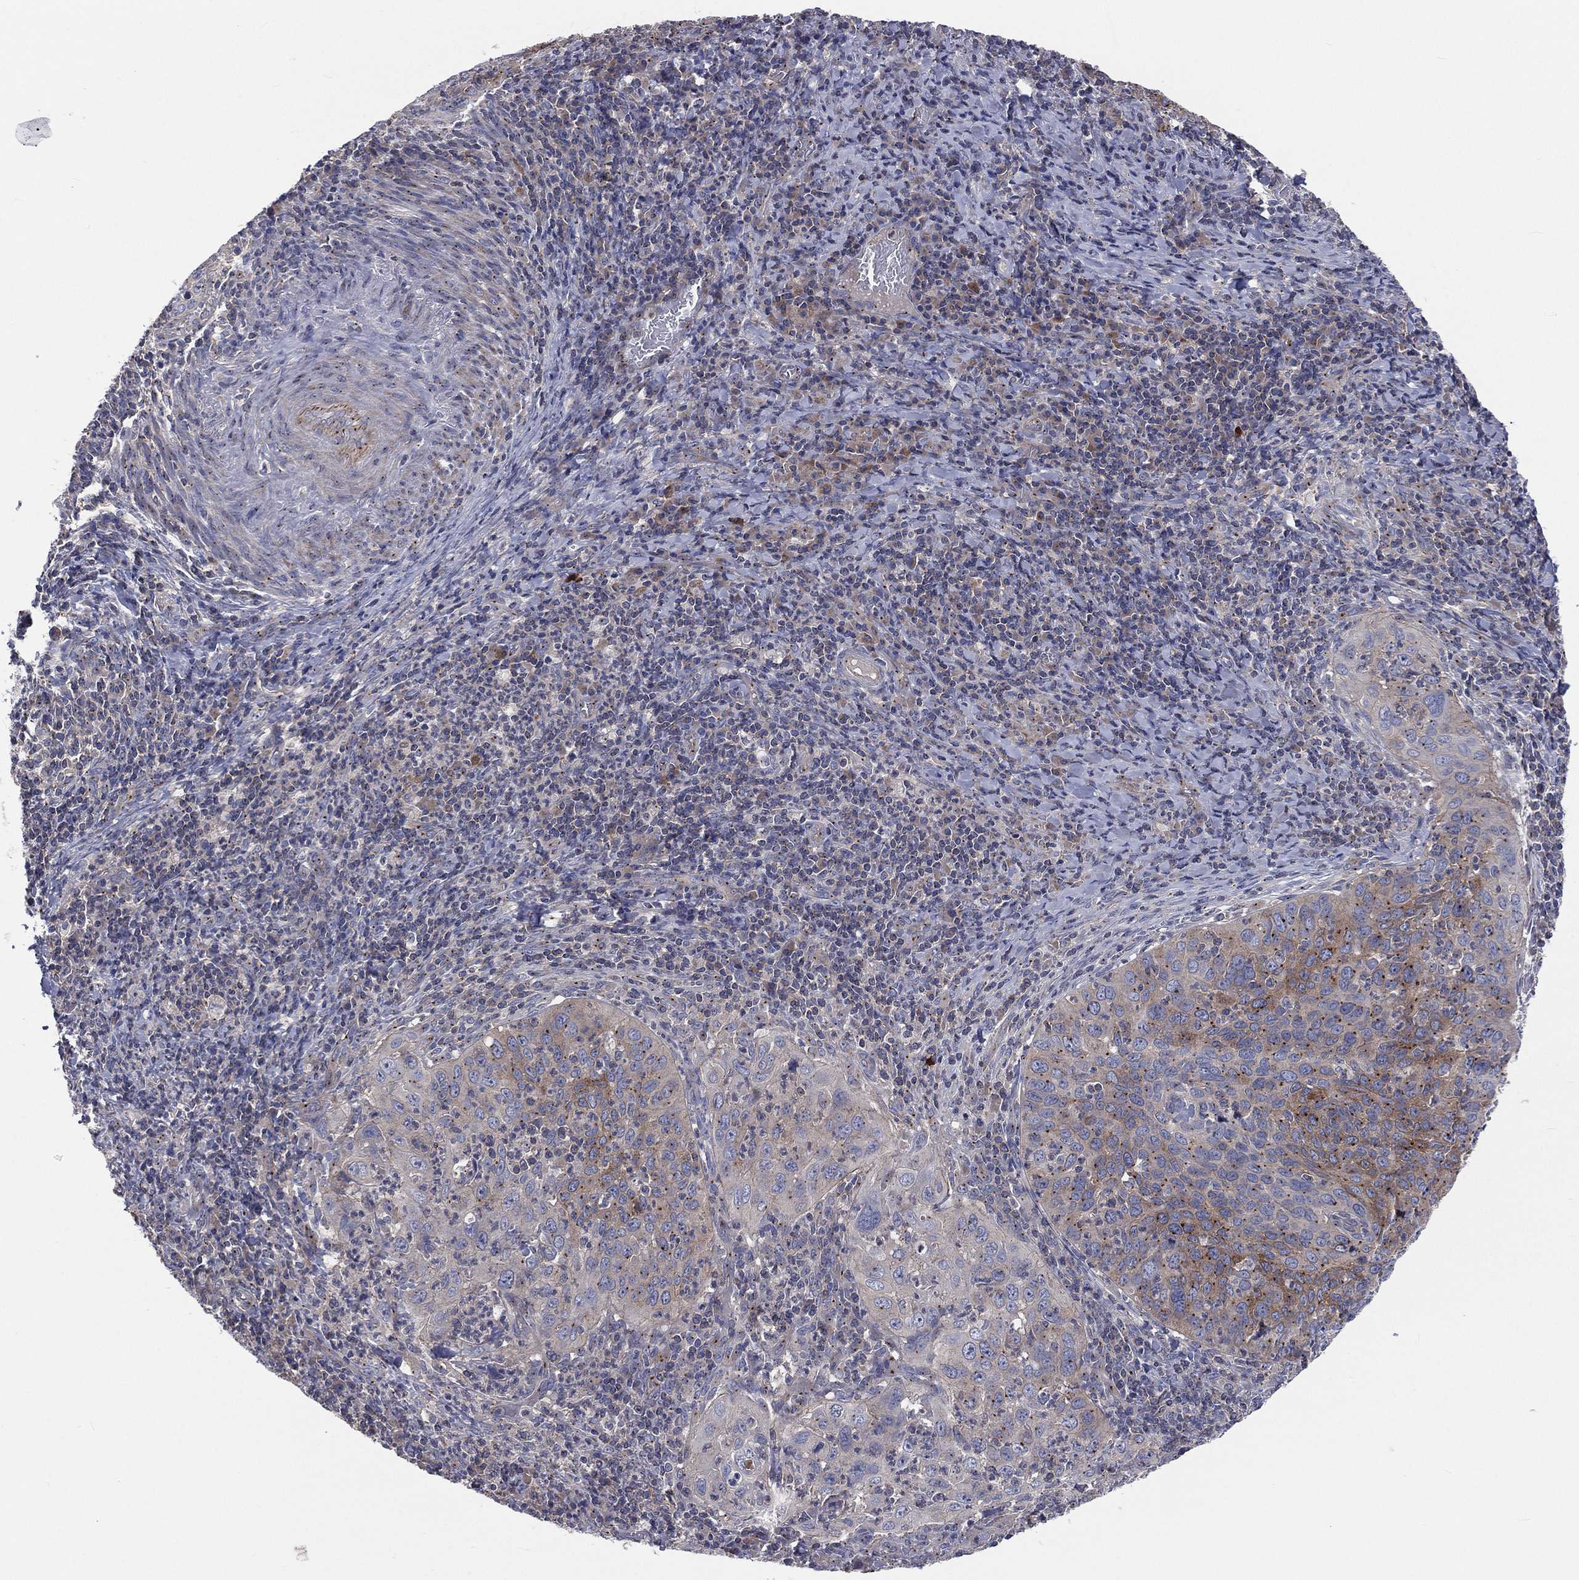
{"staining": {"intensity": "moderate", "quantity": "25%-75%", "location": "cytoplasmic/membranous"}, "tissue": "cervical cancer", "cell_type": "Tumor cells", "image_type": "cancer", "snomed": [{"axis": "morphology", "description": "Squamous cell carcinoma, NOS"}, {"axis": "topography", "description": "Cervix"}], "caption": "Cervical squamous cell carcinoma stained with a brown dye shows moderate cytoplasmic/membranous positive staining in approximately 25%-75% of tumor cells.", "gene": "CROCC", "patient": {"sex": "female", "age": 26}}